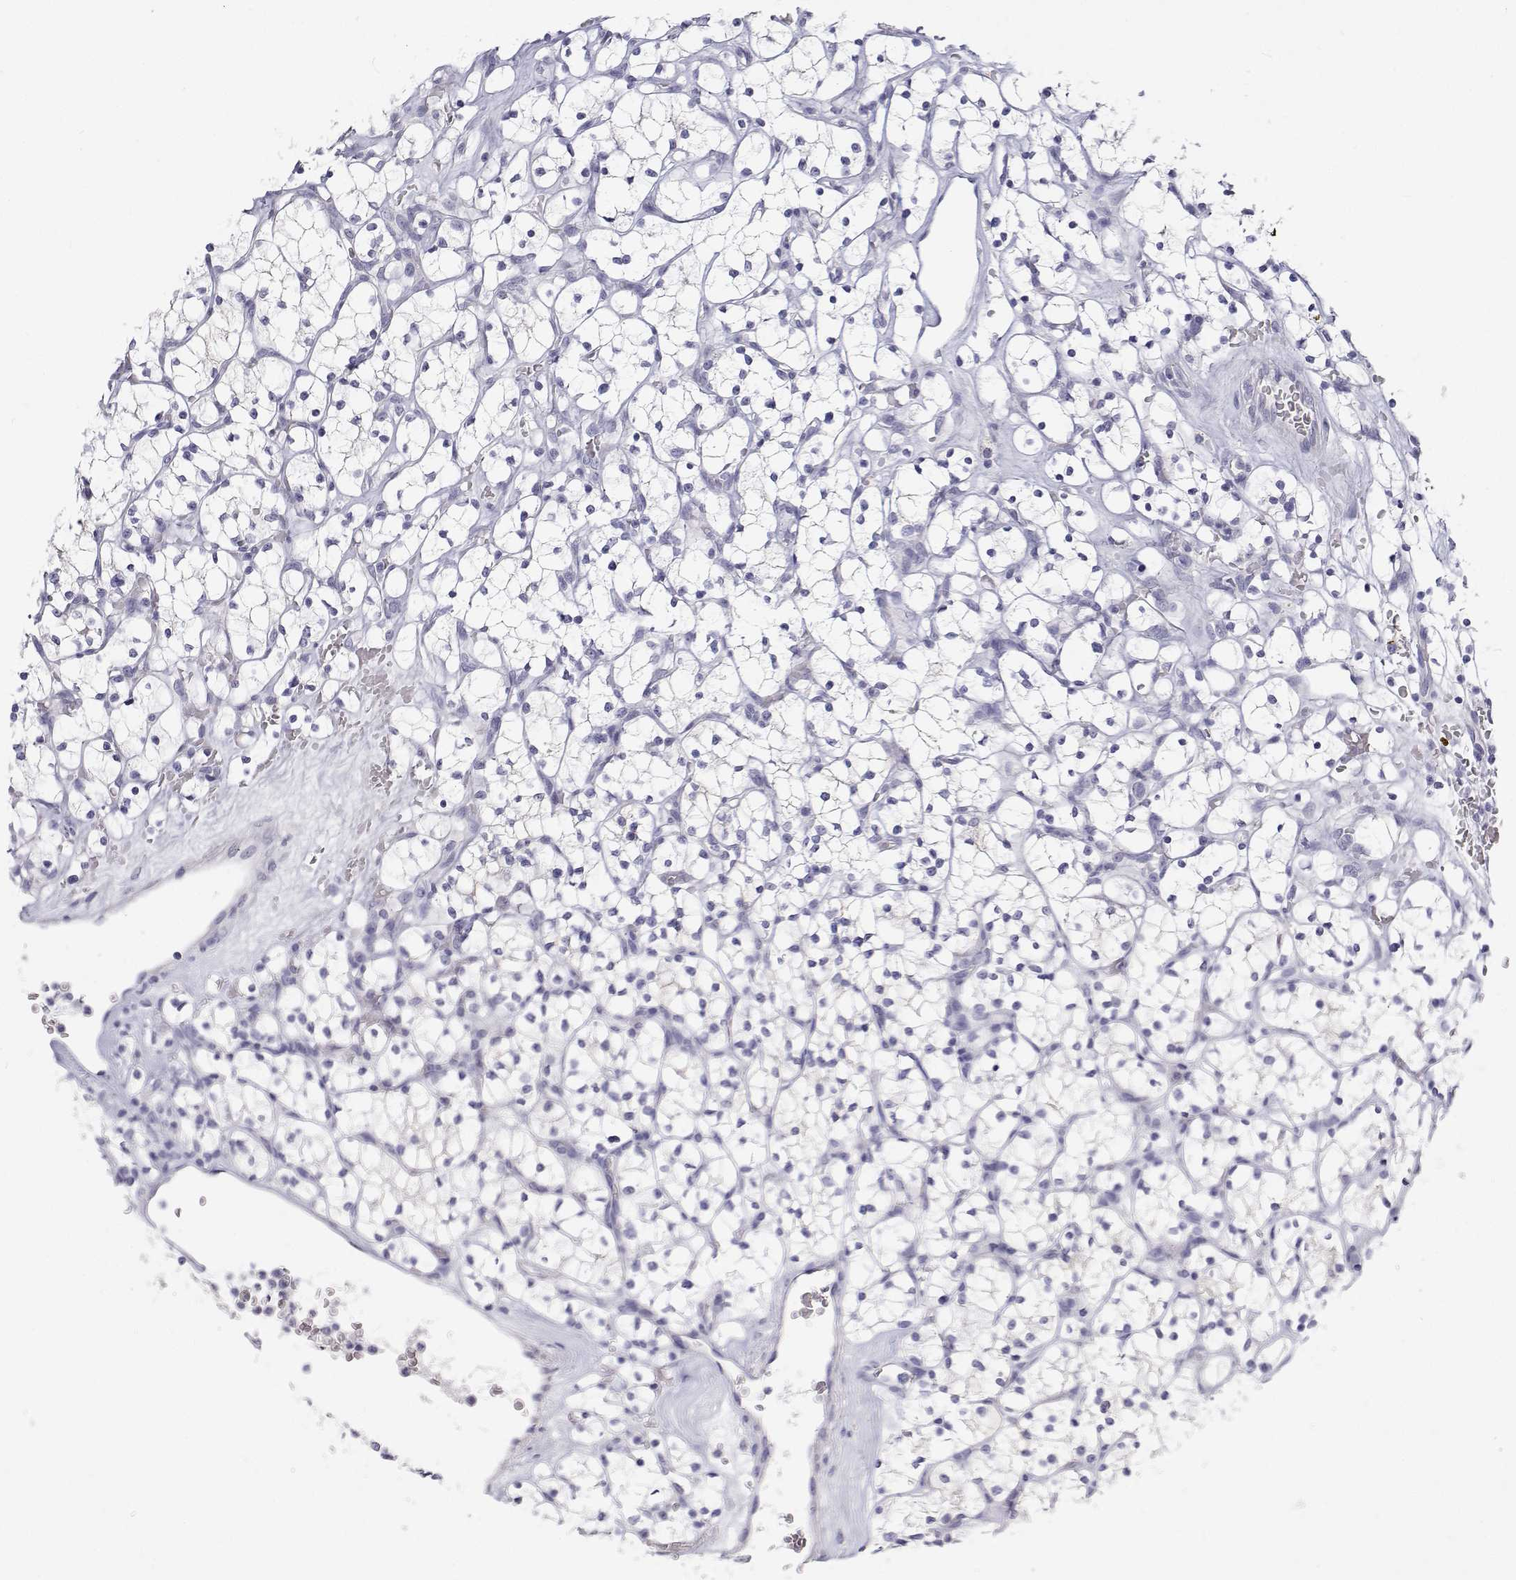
{"staining": {"intensity": "negative", "quantity": "none", "location": "none"}, "tissue": "renal cancer", "cell_type": "Tumor cells", "image_type": "cancer", "snomed": [{"axis": "morphology", "description": "Adenocarcinoma, NOS"}, {"axis": "topography", "description": "Kidney"}], "caption": "The IHC image has no significant staining in tumor cells of renal cancer tissue.", "gene": "NCR2", "patient": {"sex": "female", "age": 64}}